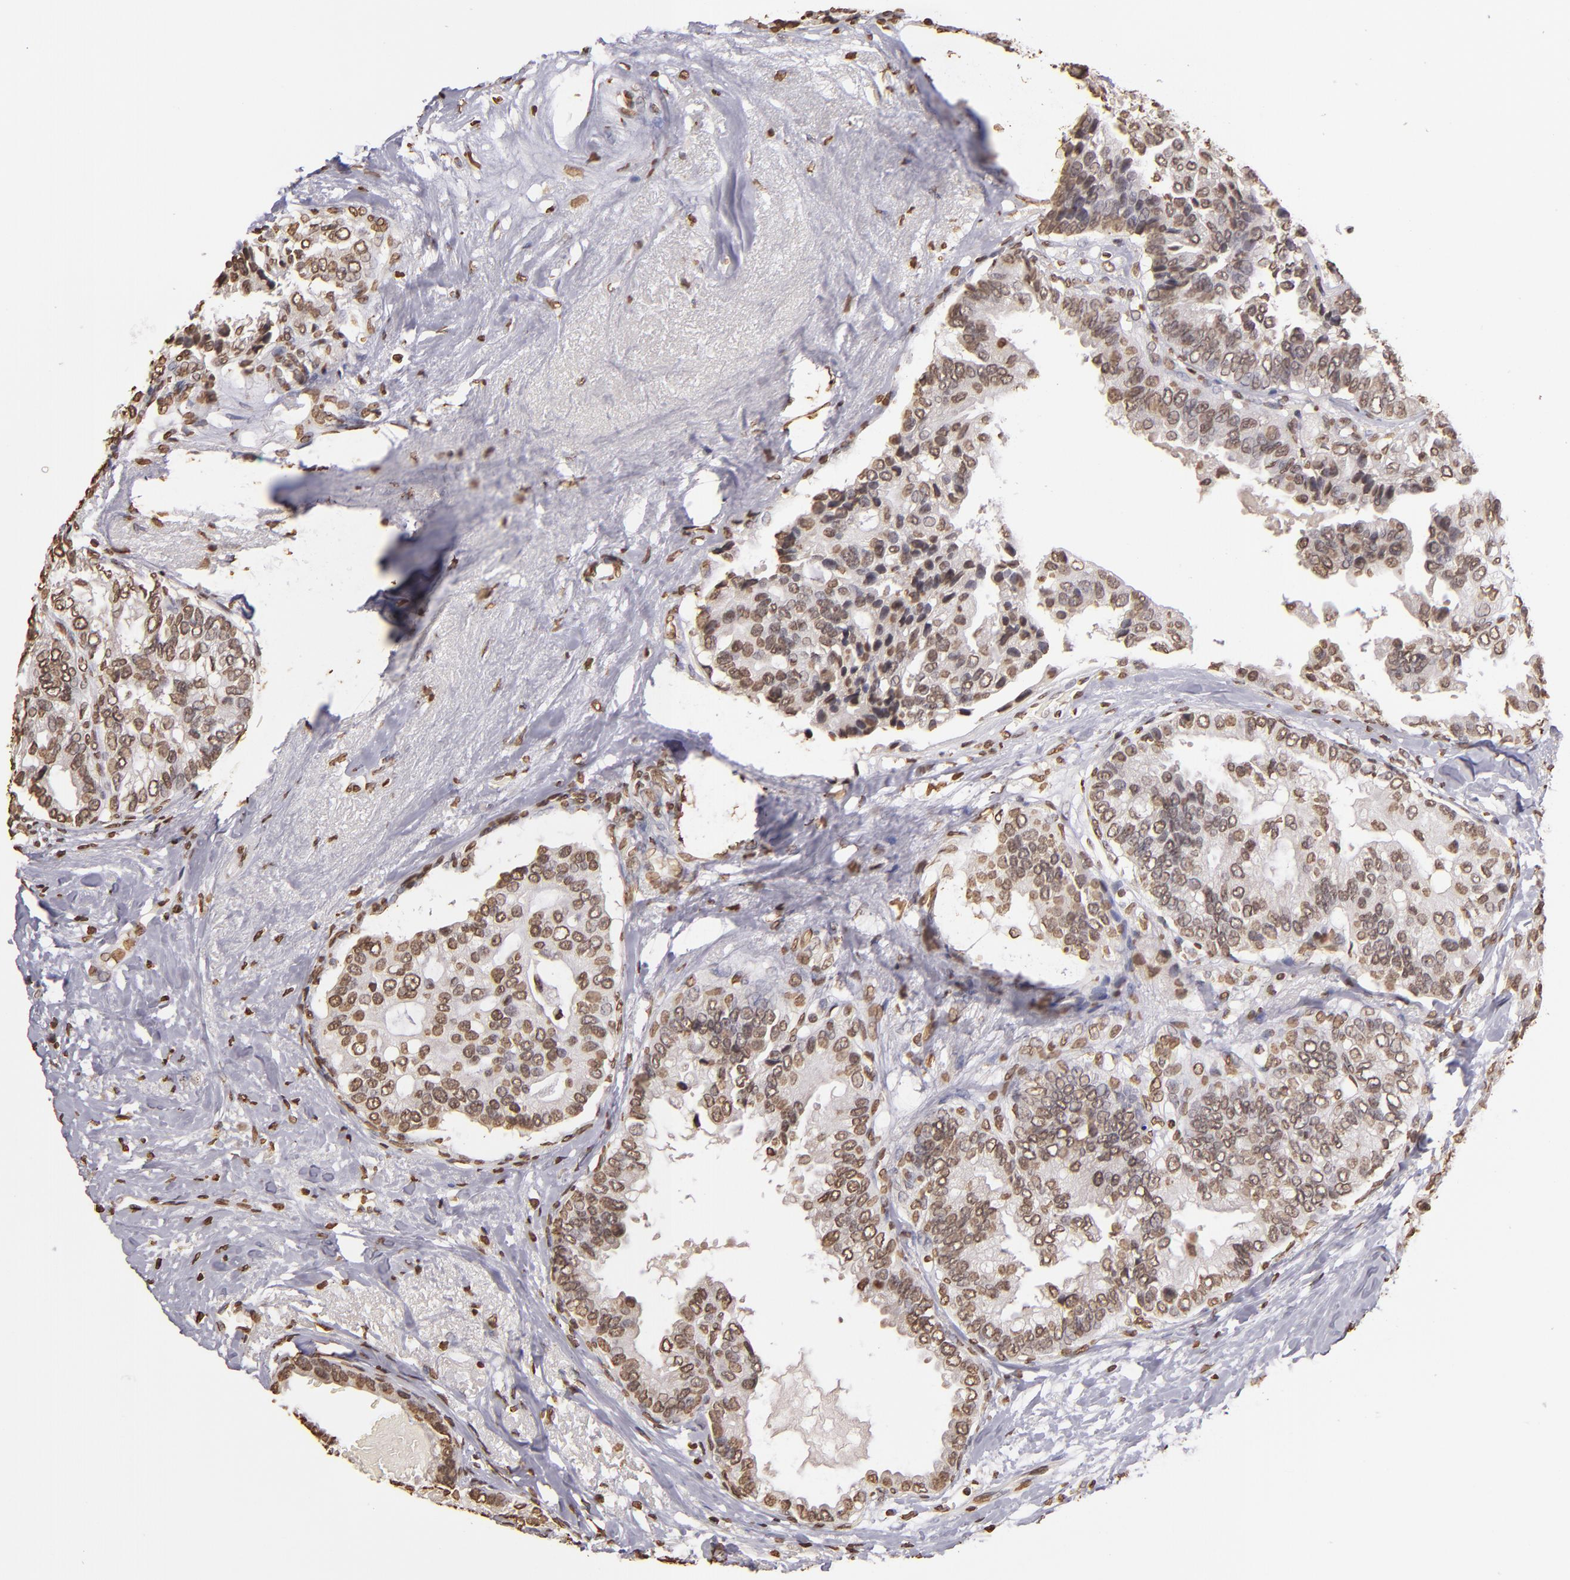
{"staining": {"intensity": "moderate", "quantity": "25%-75%", "location": "nuclear"}, "tissue": "breast cancer", "cell_type": "Tumor cells", "image_type": "cancer", "snomed": [{"axis": "morphology", "description": "Duct carcinoma"}, {"axis": "topography", "description": "Breast"}], "caption": "Protein expression analysis of breast cancer shows moderate nuclear positivity in approximately 25%-75% of tumor cells. The protein is stained brown, and the nuclei are stained in blue (DAB (3,3'-diaminobenzidine) IHC with brightfield microscopy, high magnification).", "gene": "LBX1", "patient": {"sex": "female", "age": 69}}